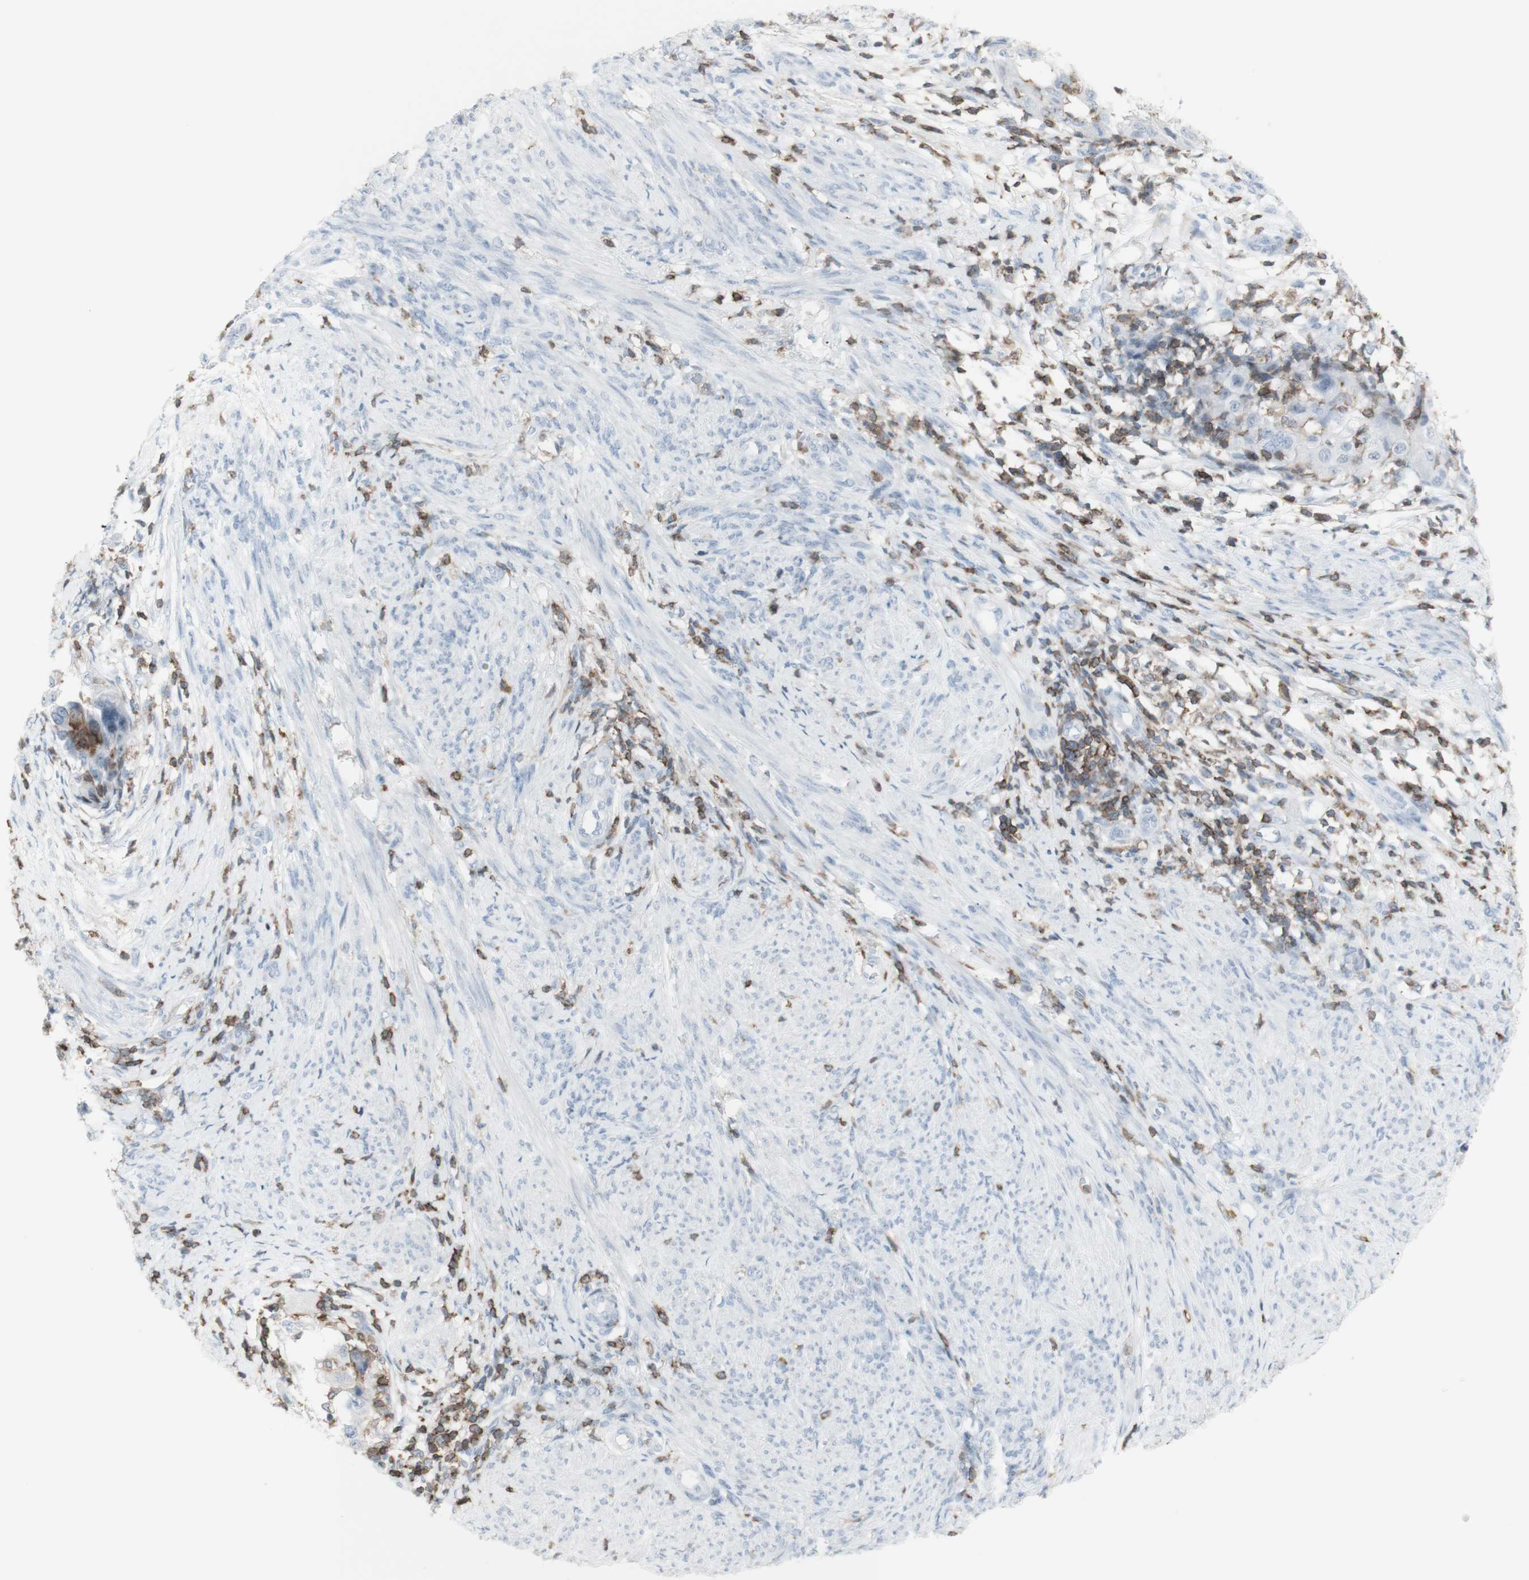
{"staining": {"intensity": "negative", "quantity": "none", "location": "none"}, "tissue": "endometrial cancer", "cell_type": "Tumor cells", "image_type": "cancer", "snomed": [{"axis": "morphology", "description": "Adenocarcinoma, NOS"}, {"axis": "topography", "description": "Endometrium"}], "caption": "IHC image of neoplastic tissue: endometrial cancer stained with DAB (3,3'-diaminobenzidine) displays no significant protein staining in tumor cells.", "gene": "NRG1", "patient": {"sex": "female", "age": 85}}